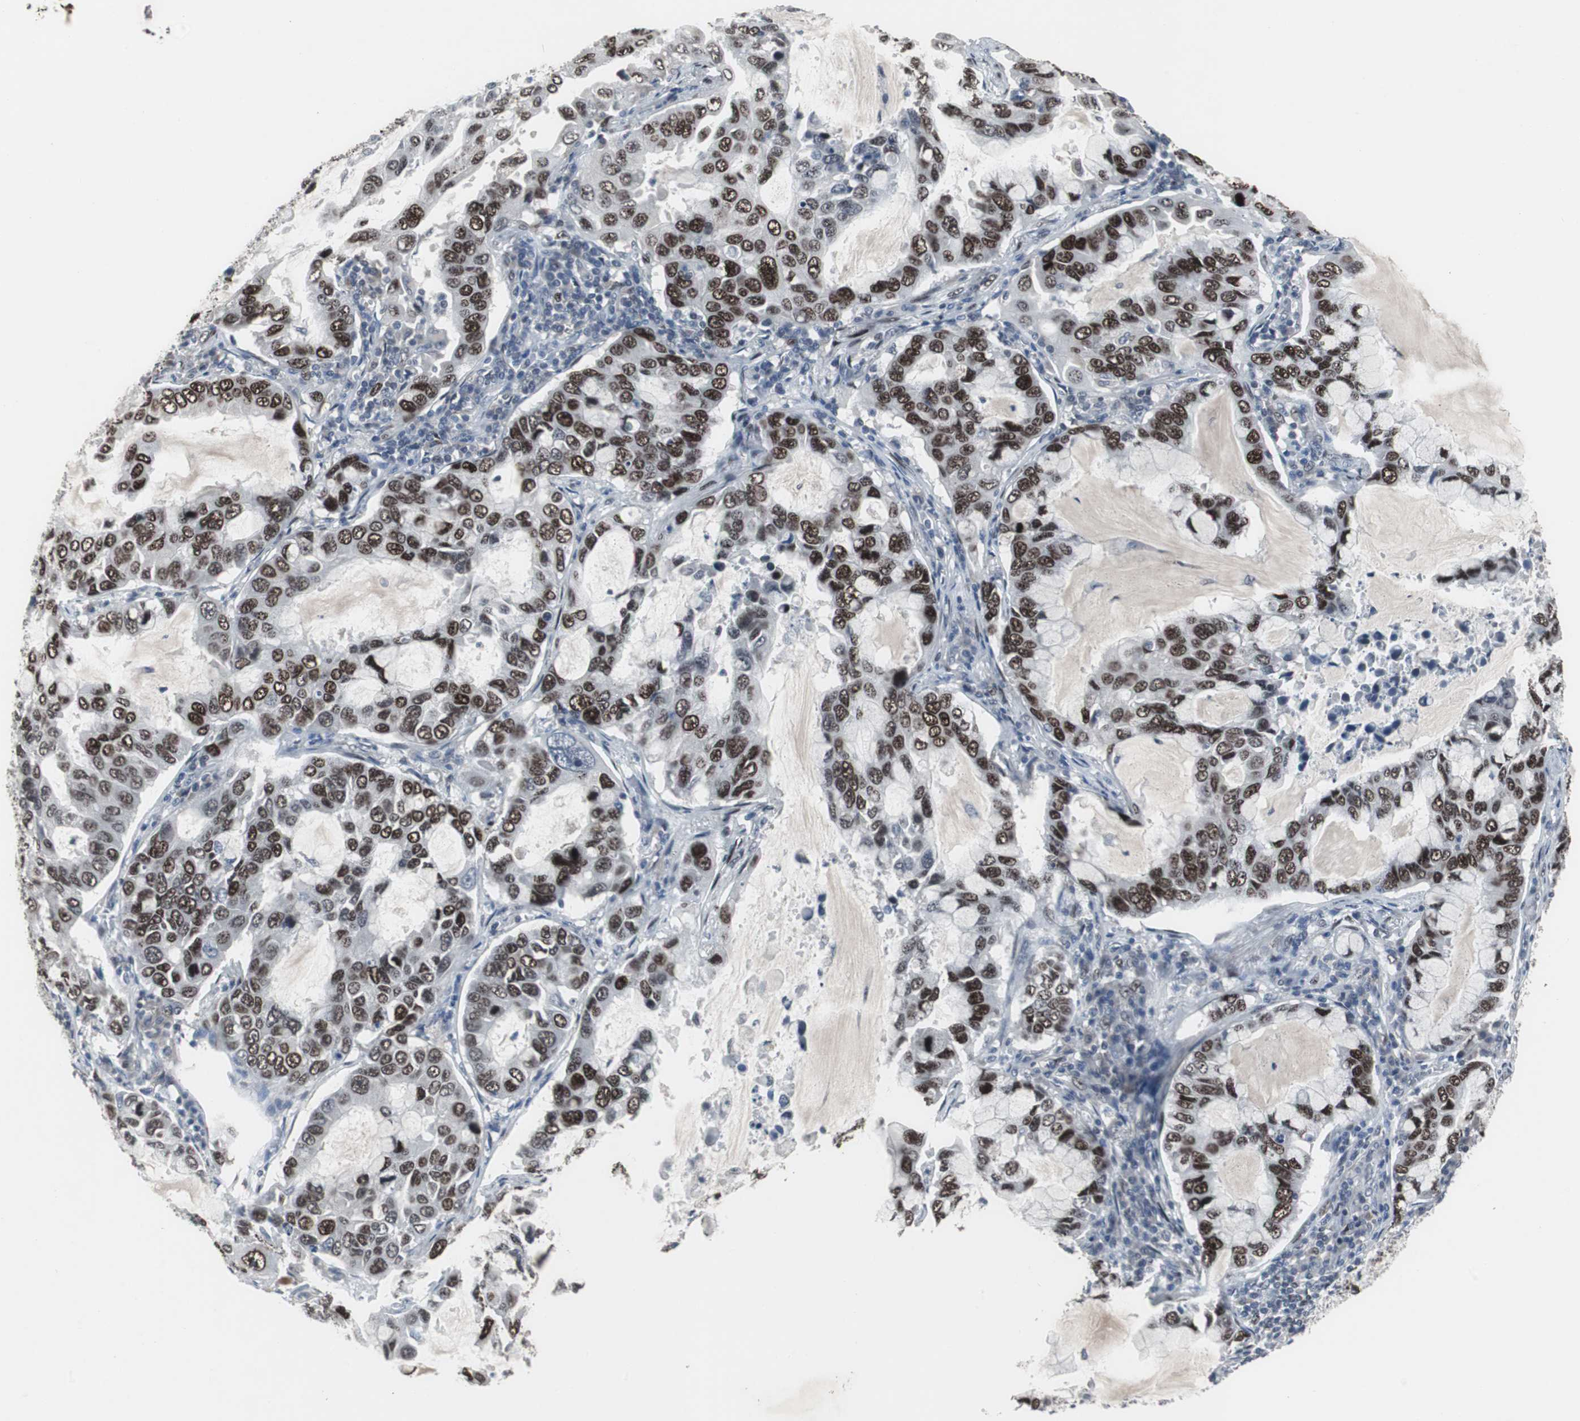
{"staining": {"intensity": "strong", "quantity": ">75%", "location": "nuclear"}, "tissue": "lung cancer", "cell_type": "Tumor cells", "image_type": "cancer", "snomed": [{"axis": "morphology", "description": "Adenocarcinoma, NOS"}, {"axis": "topography", "description": "Lung"}], "caption": "Immunohistochemistry image of neoplastic tissue: human lung cancer stained using IHC reveals high levels of strong protein expression localized specifically in the nuclear of tumor cells, appearing as a nuclear brown color.", "gene": "FOXP4", "patient": {"sex": "male", "age": 64}}